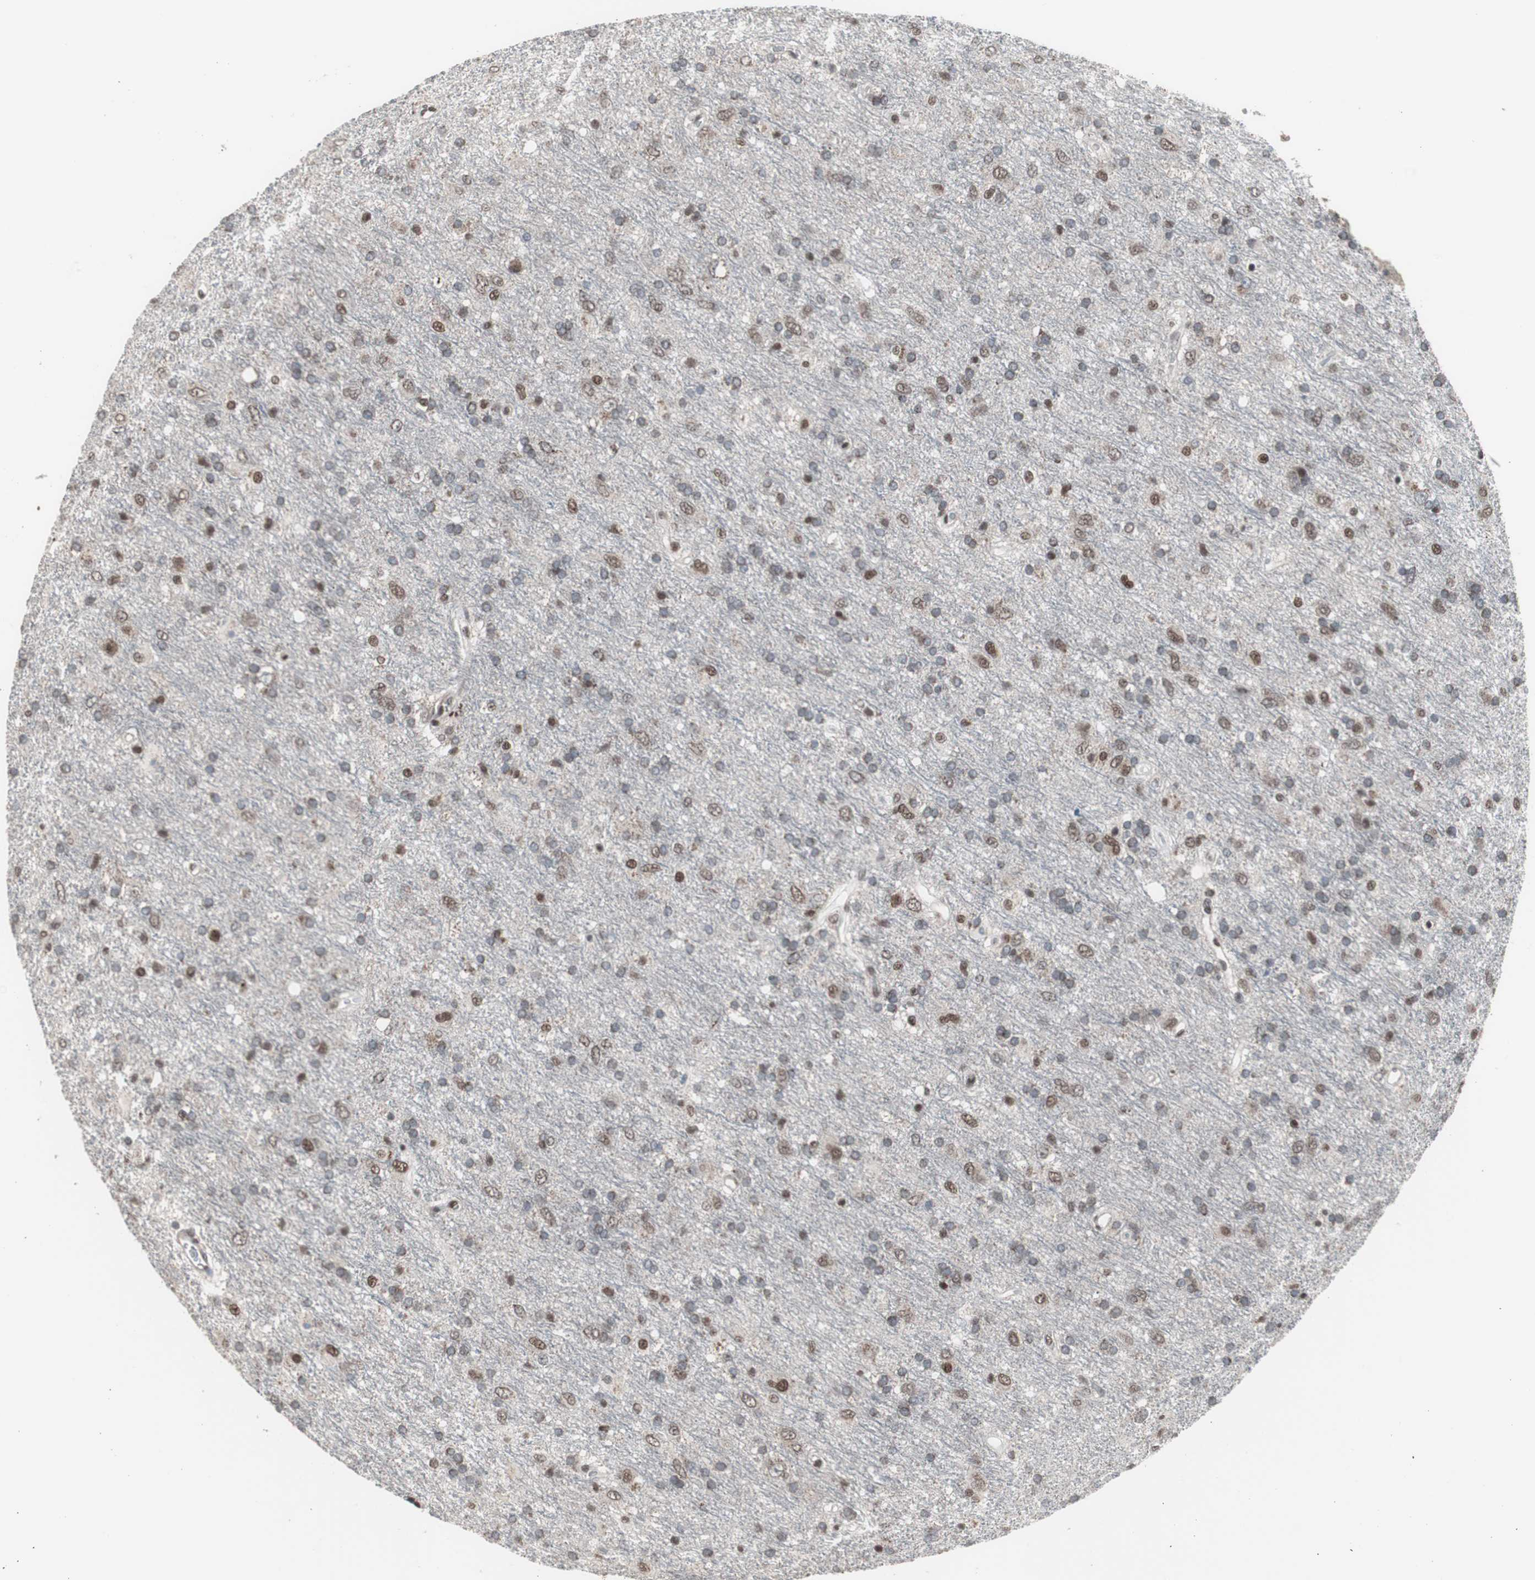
{"staining": {"intensity": "moderate", "quantity": "25%-75%", "location": "nuclear"}, "tissue": "glioma", "cell_type": "Tumor cells", "image_type": "cancer", "snomed": [{"axis": "morphology", "description": "Glioma, malignant, Low grade"}, {"axis": "topography", "description": "Brain"}], "caption": "The histopathology image shows staining of malignant glioma (low-grade), revealing moderate nuclear protein positivity (brown color) within tumor cells.", "gene": "RXRA", "patient": {"sex": "male", "age": 77}}